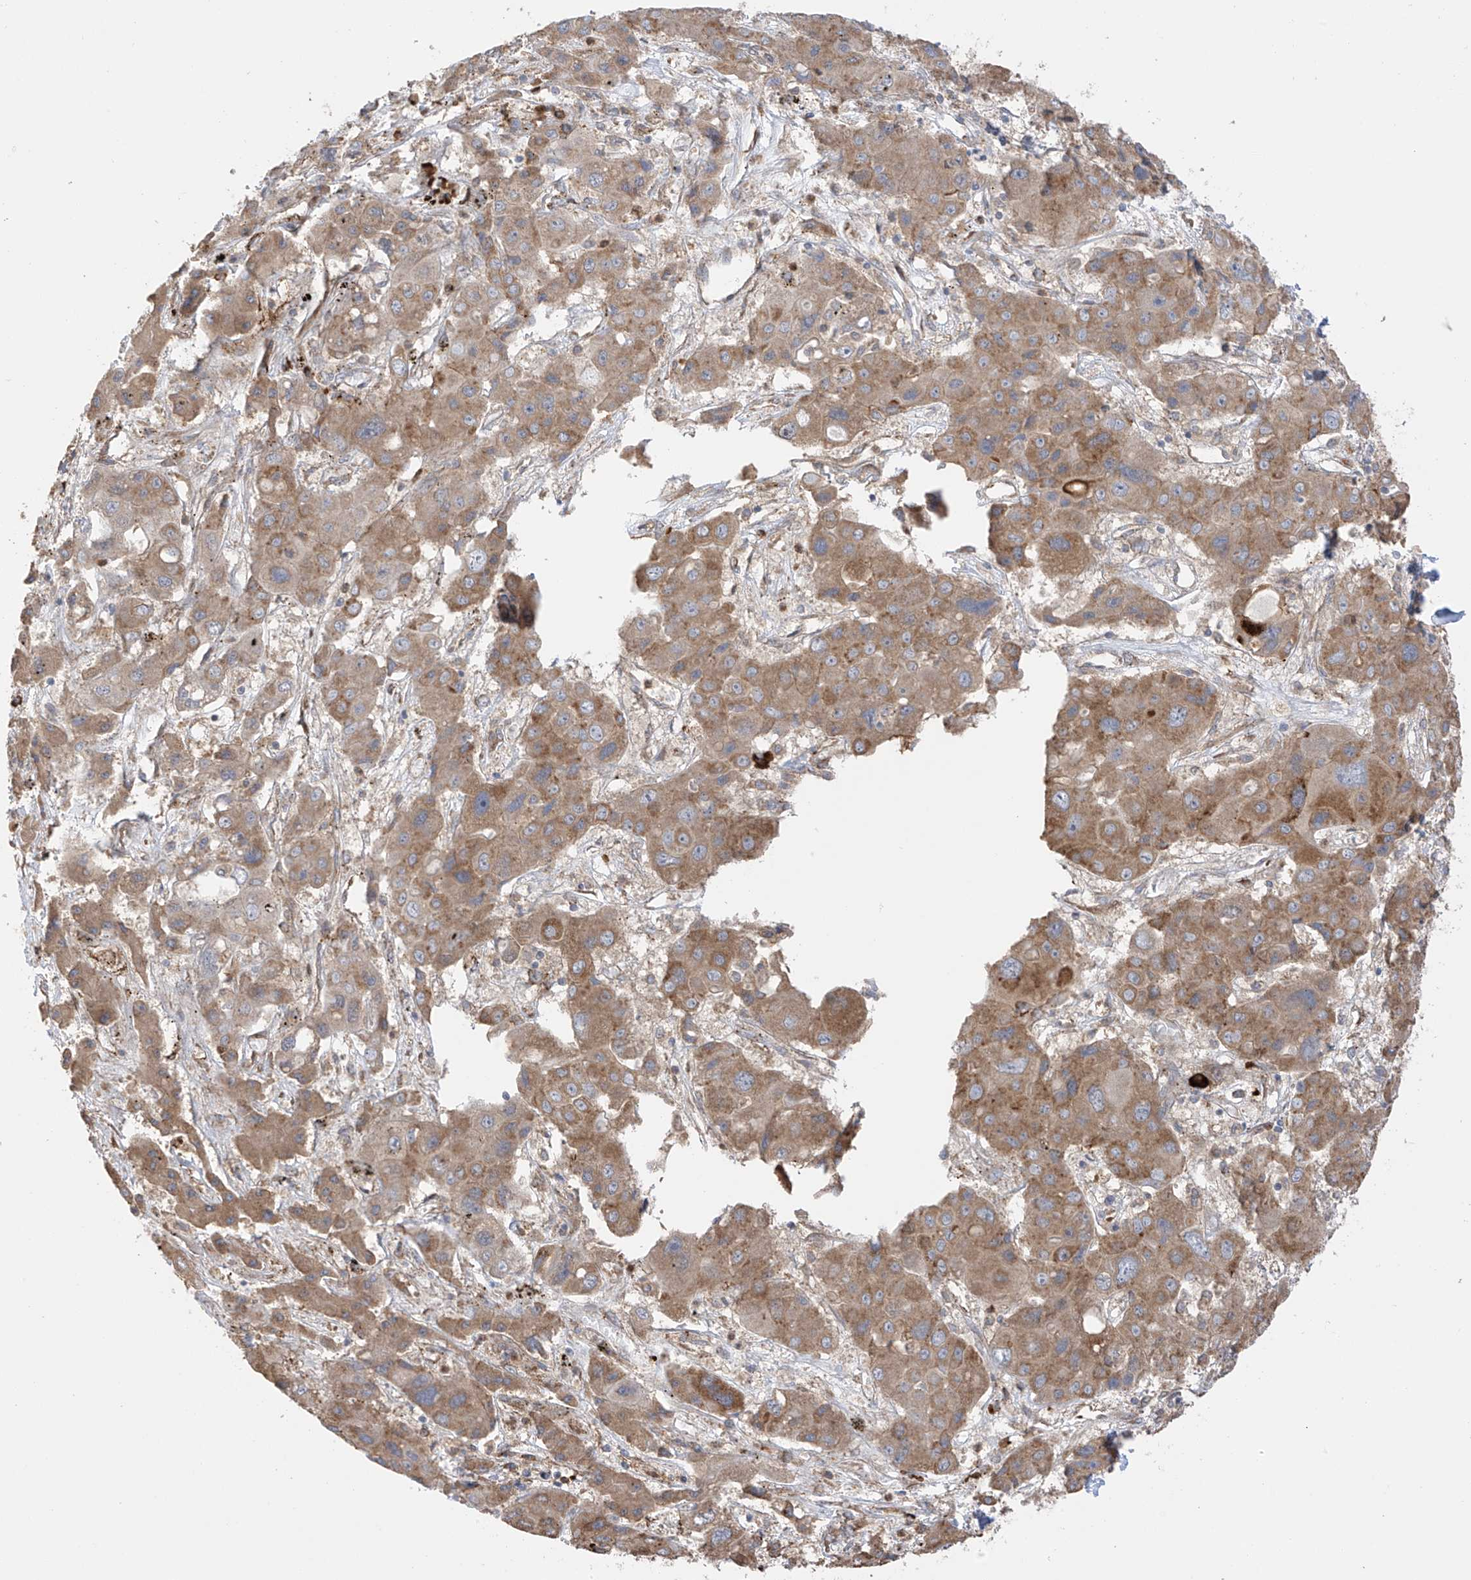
{"staining": {"intensity": "moderate", "quantity": "25%-75%", "location": "cytoplasmic/membranous"}, "tissue": "liver cancer", "cell_type": "Tumor cells", "image_type": "cancer", "snomed": [{"axis": "morphology", "description": "Cholangiocarcinoma"}, {"axis": "topography", "description": "Liver"}], "caption": "A micrograph of liver cholangiocarcinoma stained for a protein shows moderate cytoplasmic/membranous brown staining in tumor cells.", "gene": "KIAA1522", "patient": {"sex": "male", "age": 67}}